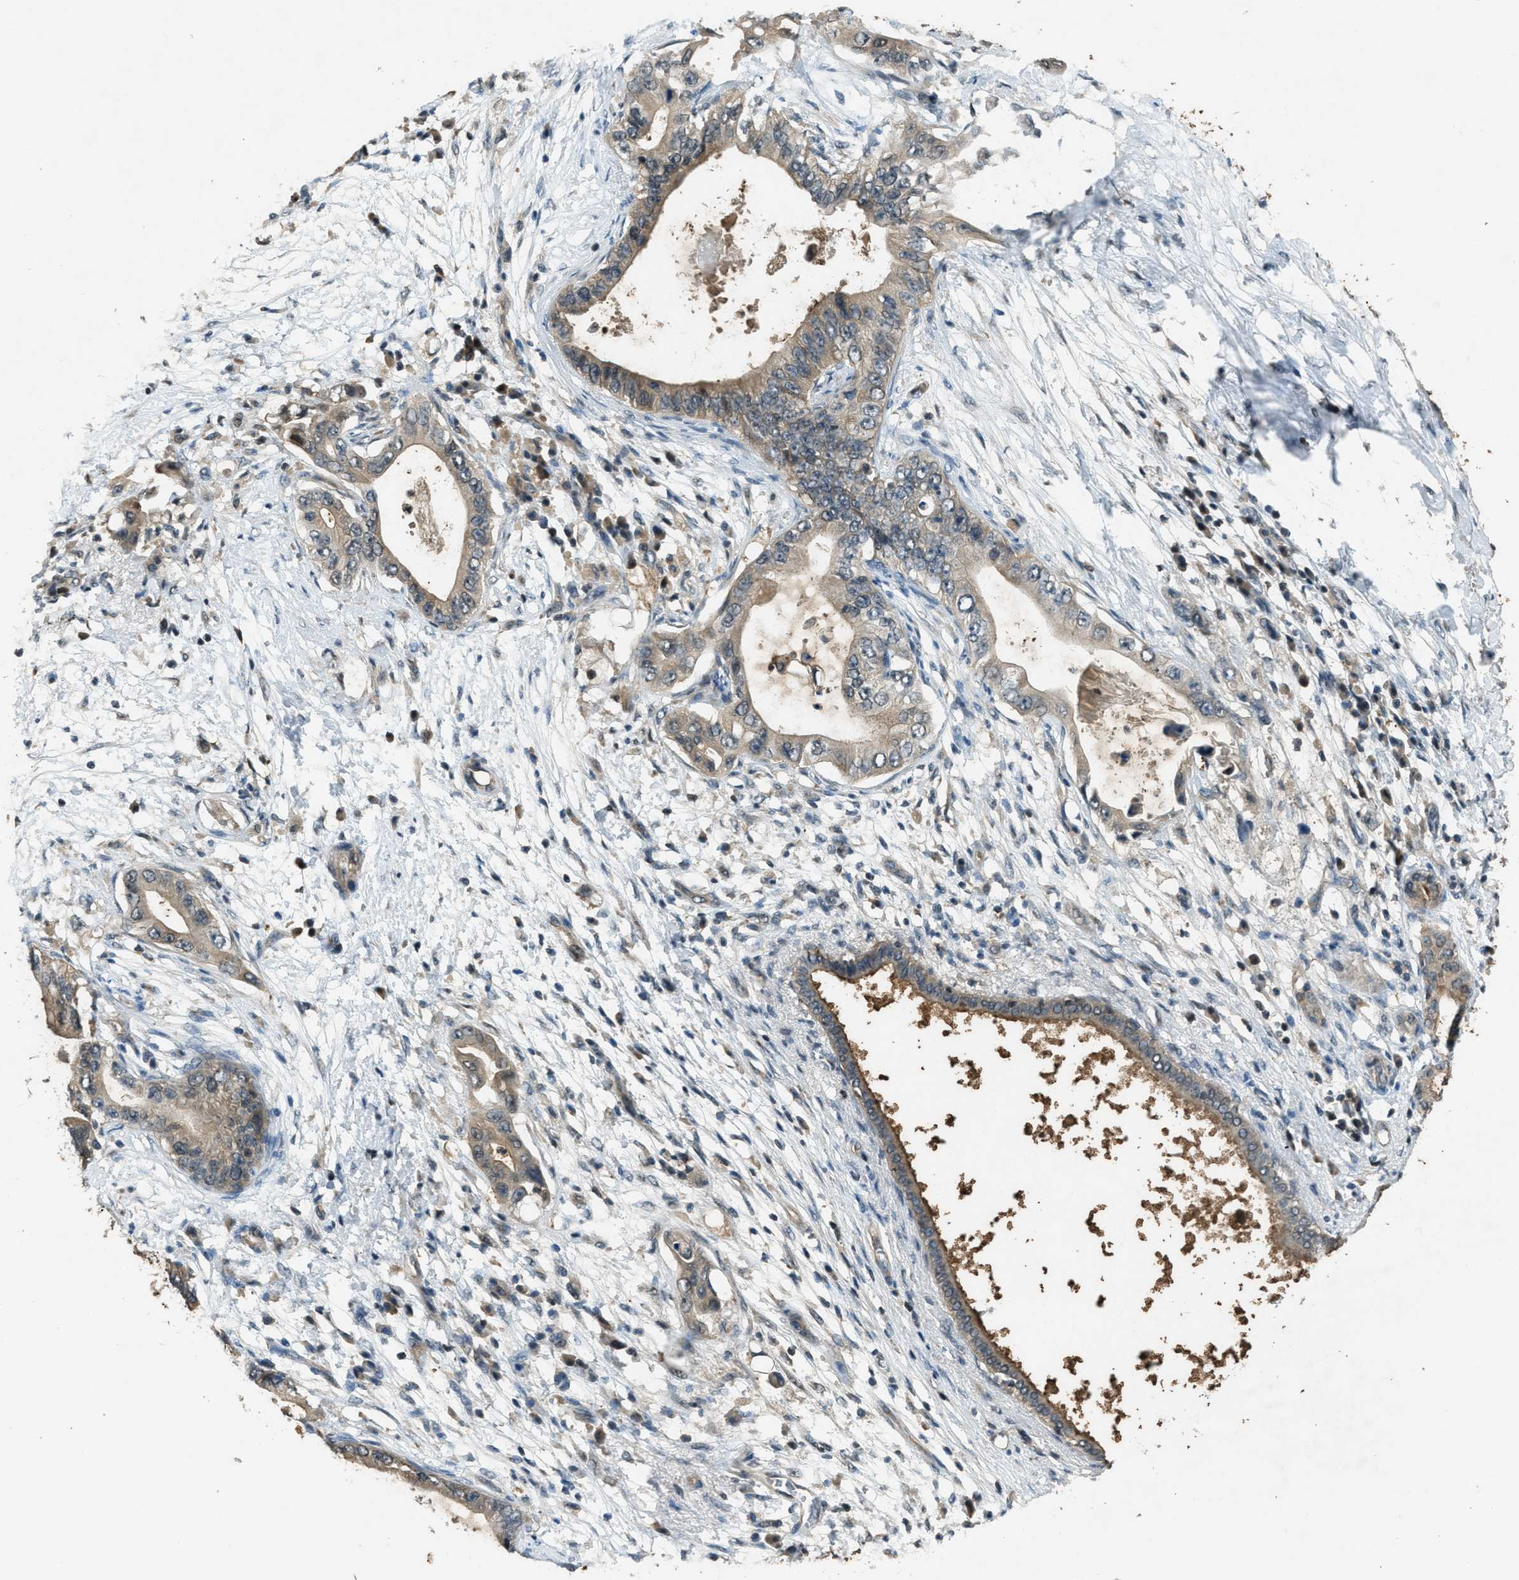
{"staining": {"intensity": "moderate", "quantity": ">75%", "location": "cytoplasmic/membranous"}, "tissue": "pancreatic cancer", "cell_type": "Tumor cells", "image_type": "cancer", "snomed": [{"axis": "morphology", "description": "Adenocarcinoma, NOS"}, {"axis": "topography", "description": "Pancreas"}], "caption": "Protein staining shows moderate cytoplasmic/membranous positivity in about >75% of tumor cells in pancreatic cancer. The staining was performed using DAB to visualize the protein expression in brown, while the nuclei were stained in blue with hematoxylin (Magnification: 20x).", "gene": "DUSP6", "patient": {"sex": "male", "age": 77}}